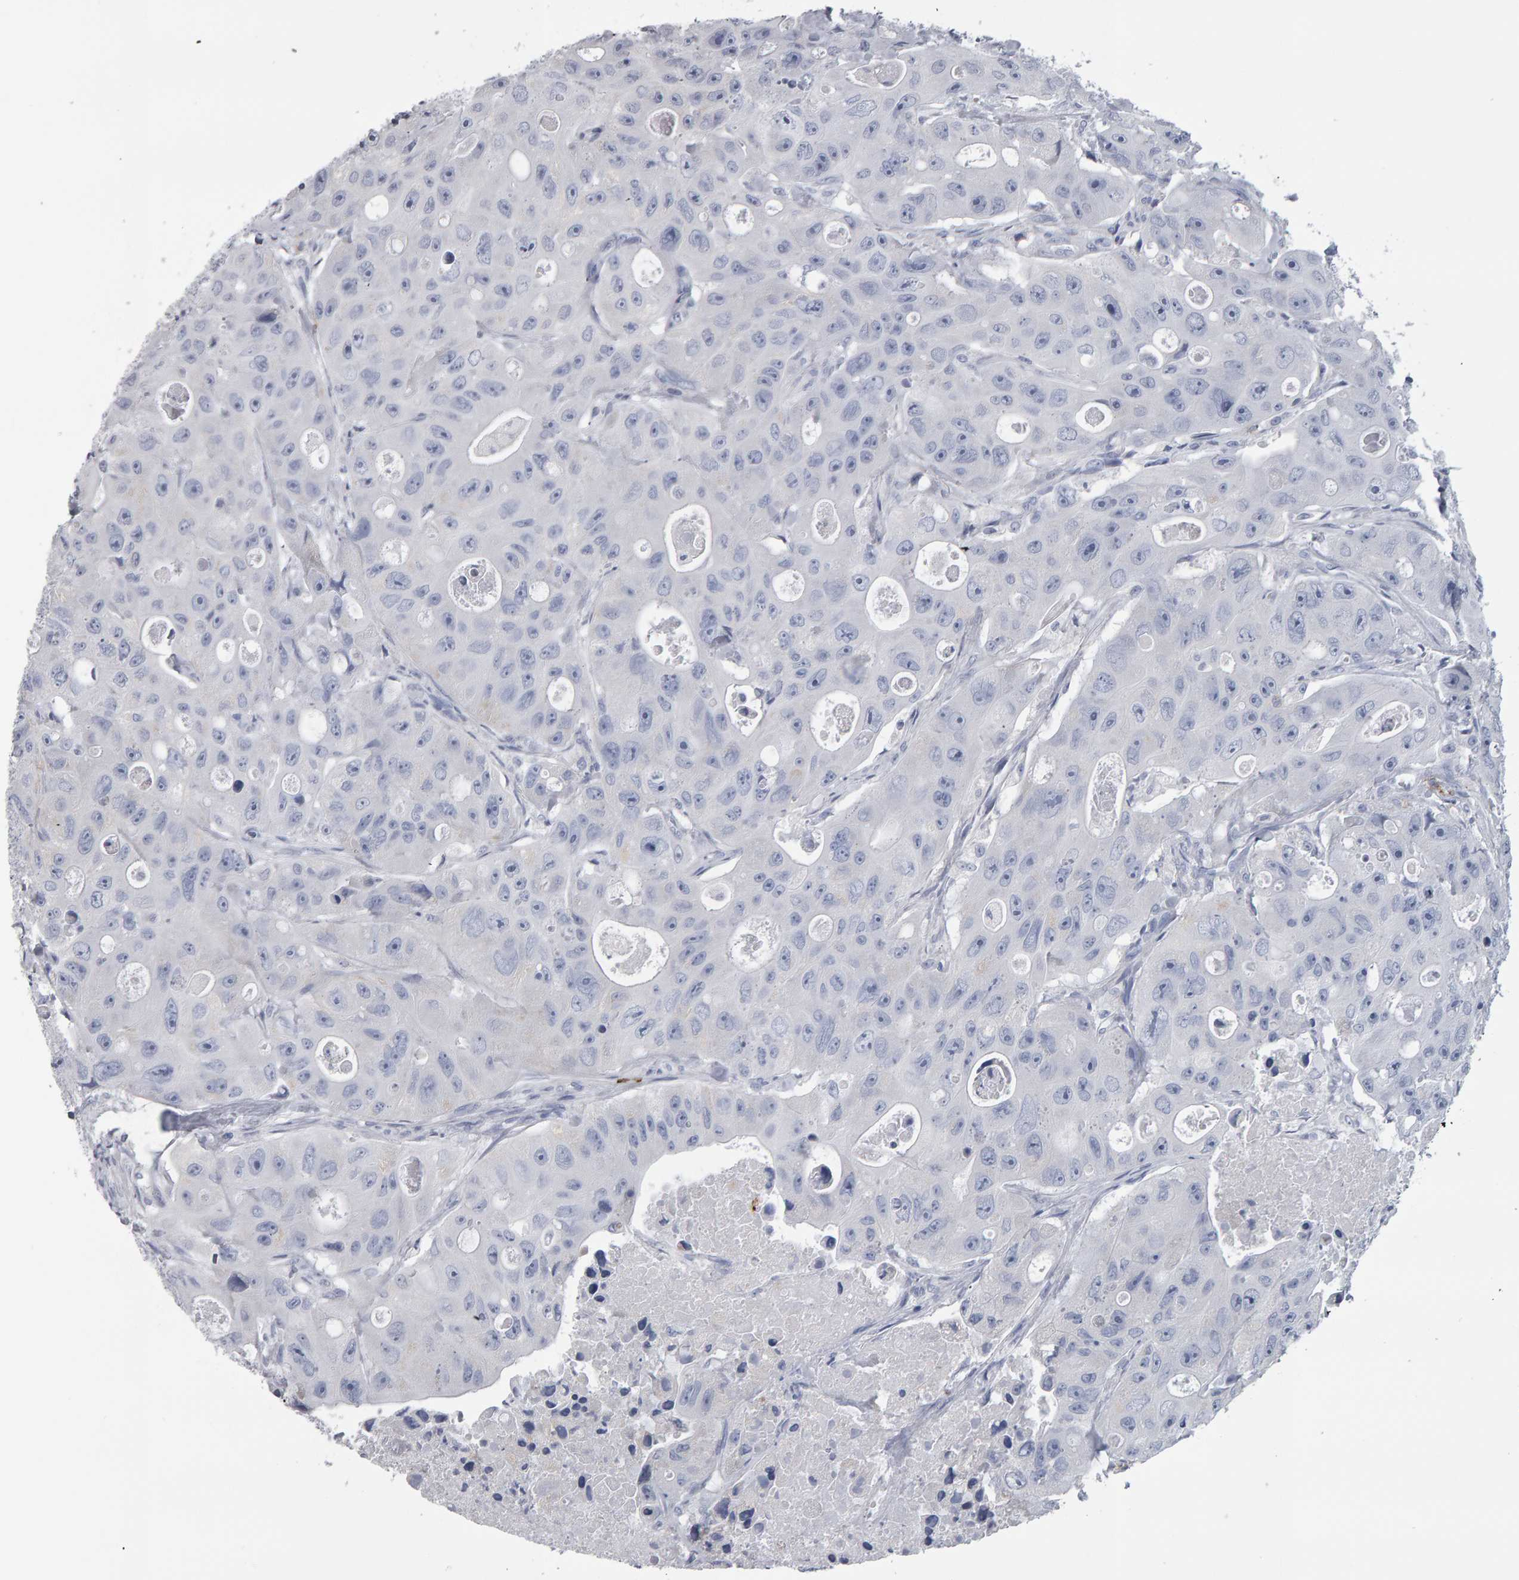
{"staining": {"intensity": "negative", "quantity": "none", "location": "none"}, "tissue": "colorectal cancer", "cell_type": "Tumor cells", "image_type": "cancer", "snomed": [{"axis": "morphology", "description": "Adenocarcinoma, NOS"}, {"axis": "topography", "description": "Colon"}], "caption": "DAB (3,3'-diaminobenzidine) immunohistochemical staining of adenocarcinoma (colorectal) reveals no significant expression in tumor cells. Brightfield microscopy of immunohistochemistry stained with DAB (brown) and hematoxylin (blue), captured at high magnification.", "gene": "CD38", "patient": {"sex": "female", "age": 46}}